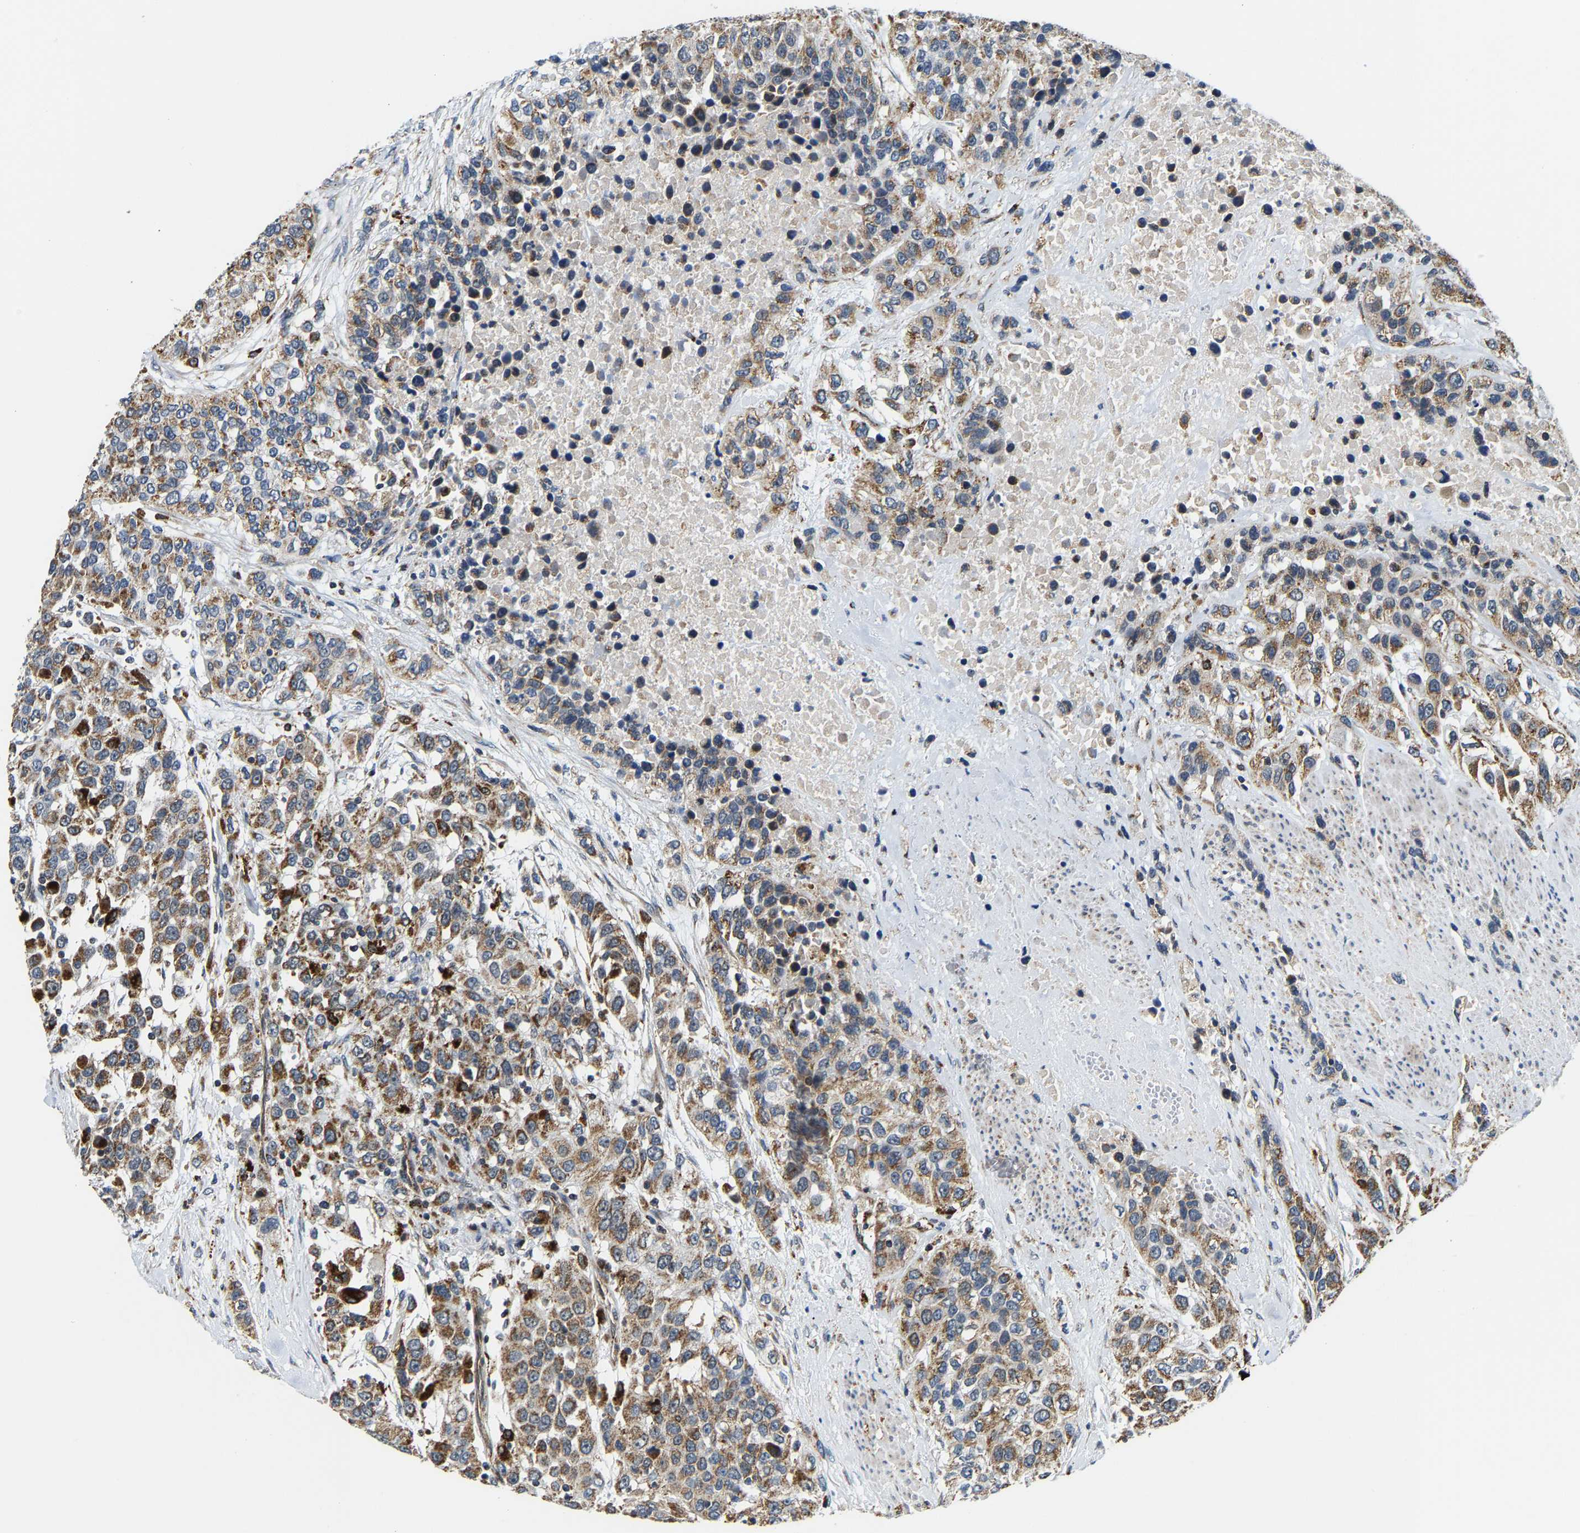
{"staining": {"intensity": "moderate", "quantity": "25%-75%", "location": "cytoplasmic/membranous"}, "tissue": "urothelial cancer", "cell_type": "Tumor cells", "image_type": "cancer", "snomed": [{"axis": "morphology", "description": "Urothelial carcinoma, High grade"}, {"axis": "topography", "description": "Urinary bladder"}], "caption": "DAB (3,3'-diaminobenzidine) immunohistochemical staining of urothelial cancer displays moderate cytoplasmic/membranous protein positivity in about 25%-75% of tumor cells. (Stains: DAB in brown, nuclei in blue, Microscopy: brightfield microscopy at high magnification).", "gene": "GIMAP7", "patient": {"sex": "female", "age": 80}}